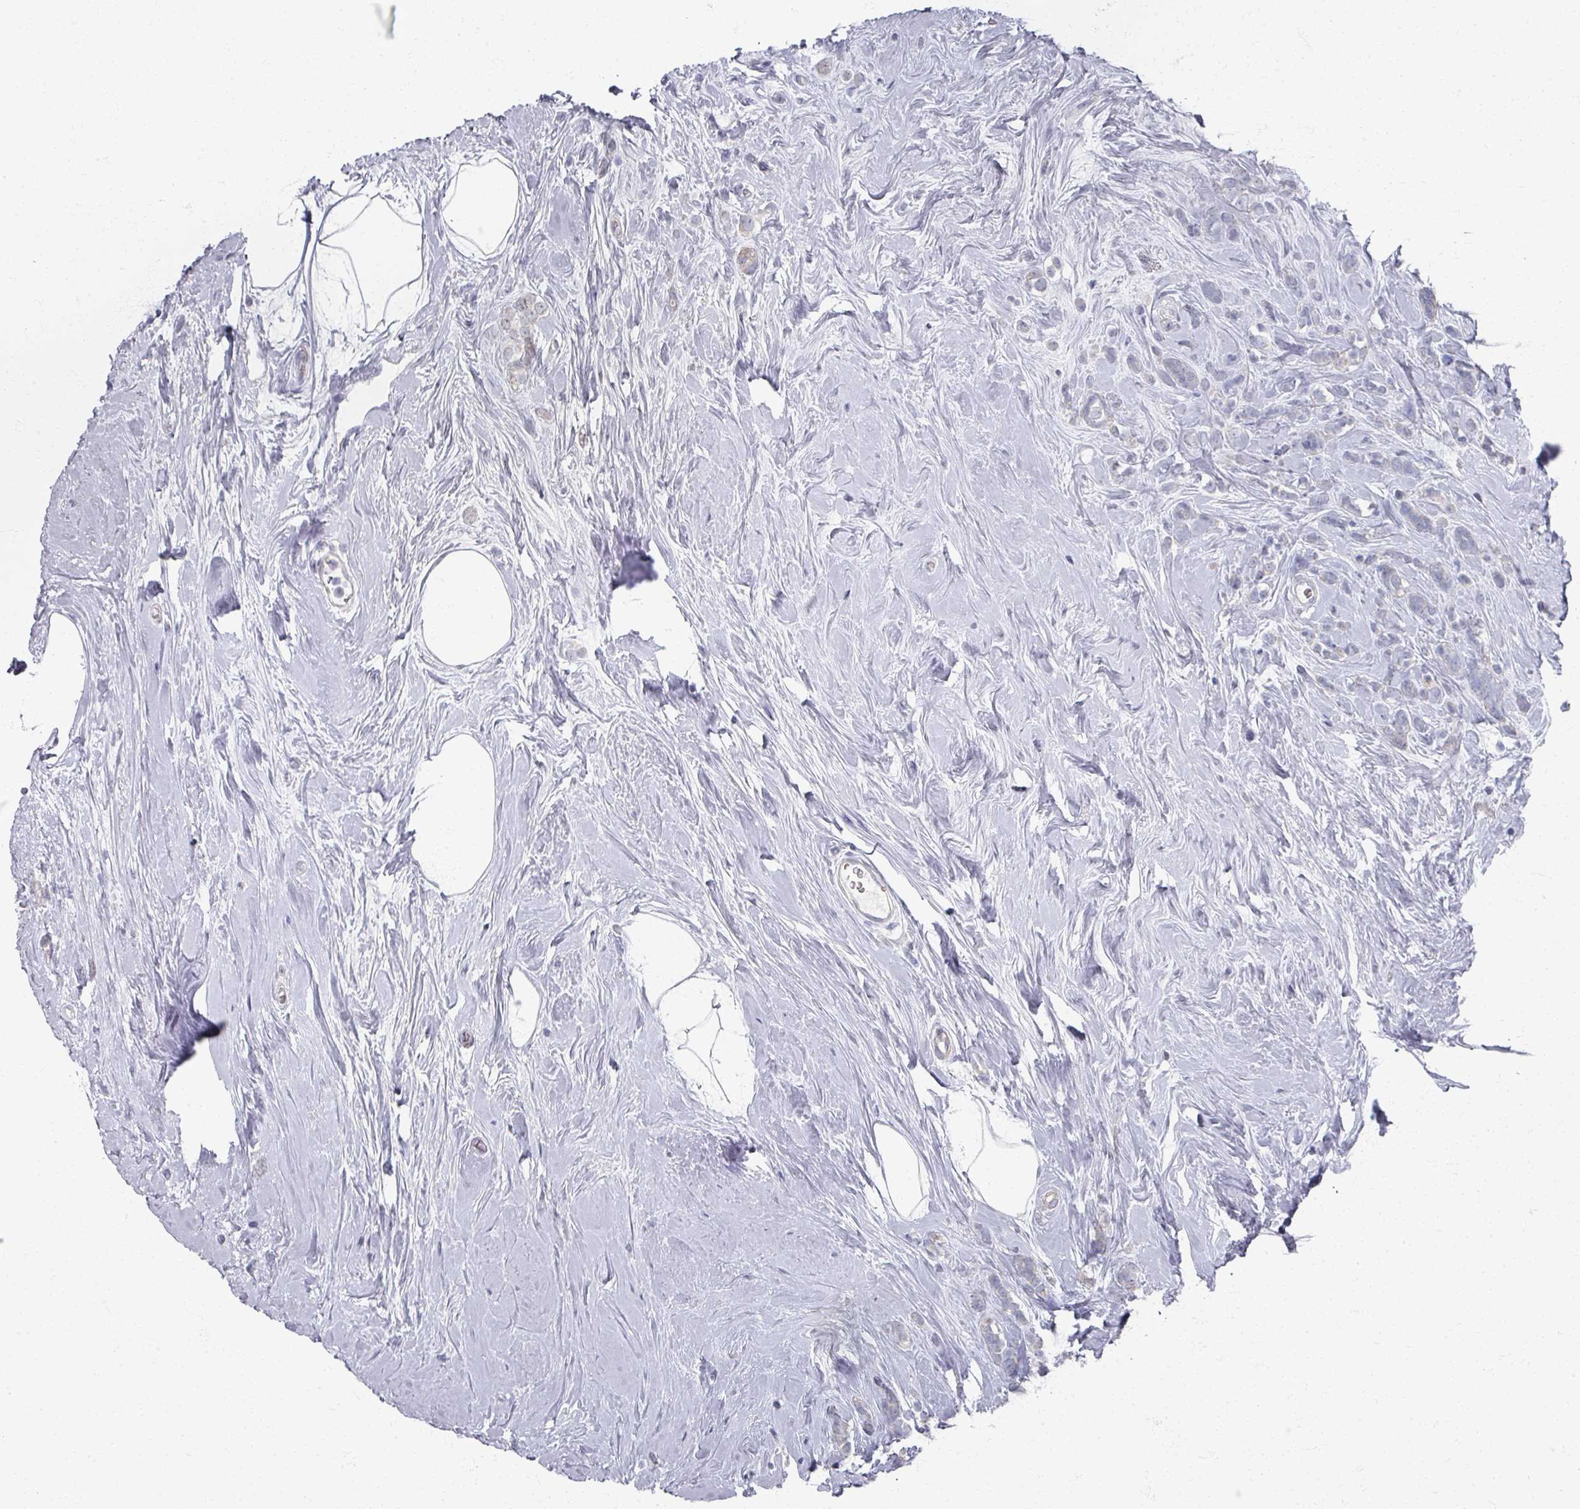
{"staining": {"intensity": "negative", "quantity": "none", "location": "none"}, "tissue": "breast cancer", "cell_type": "Tumor cells", "image_type": "cancer", "snomed": [{"axis": "morphology", "description": "Duct carcinoma"}, {"axis": "topography", "description": "Breast"}], "caption": "This is an immunohistochemistry (IHC) histopathology image of human infiltrating ductal carcinoma (breast). There is no staining in tumor cells.", "gene": "TTYH3", "patient": {"sex": "female", "age": 75}}